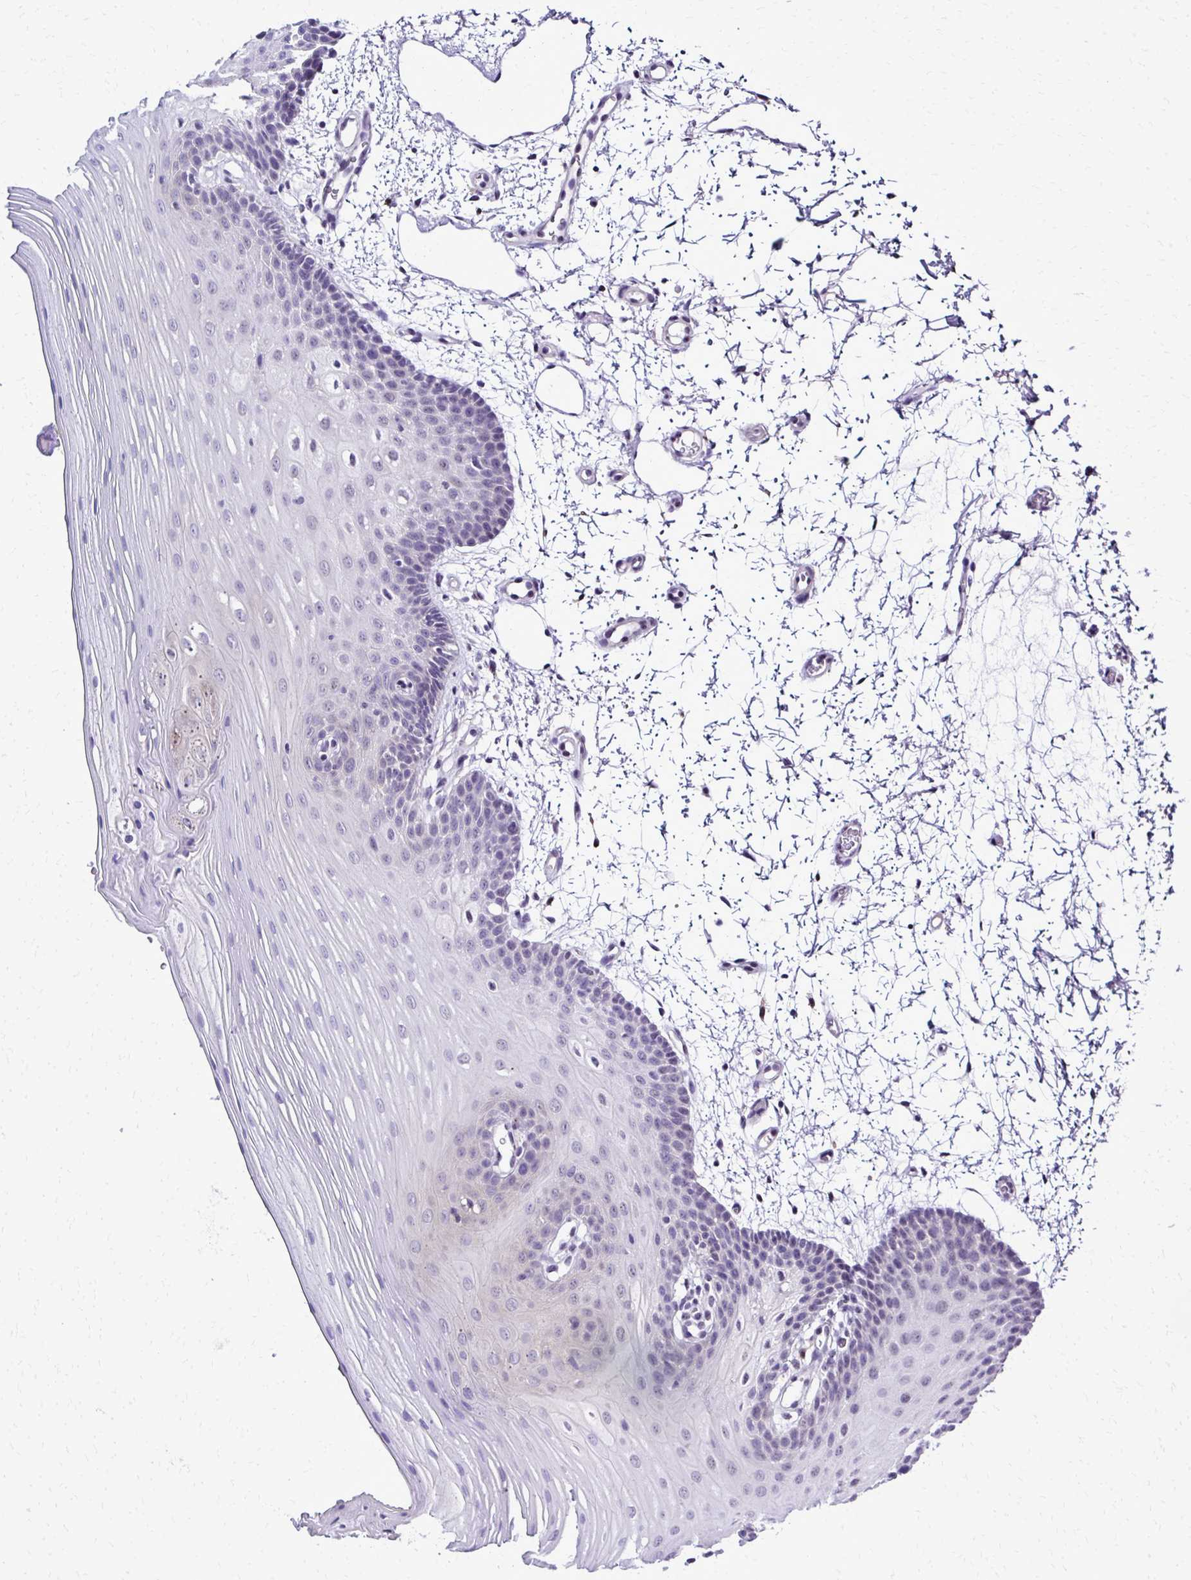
{"staining": {"intensity": "negative", "quantity": "none", "location": "none"}, "tissue": "oral mucosa", "cell_type": "Squamous epithelial cells", "image_type": "normal", "snomed": [{"axis": "morphology", "description": "Normal tissue, NOS"}, {"axis": "topography", "description": "Oral tissue"}], "caption": "This histopathology image is of benign oral mucosa stained with immunohistochemistry (IHC) to label a protein in brown with the nuclei are counter-stained blue. There is no staining in squamous epithelial cells.", "gene": "RASL11B", "patient": {"sex": "female", "age": 81}}